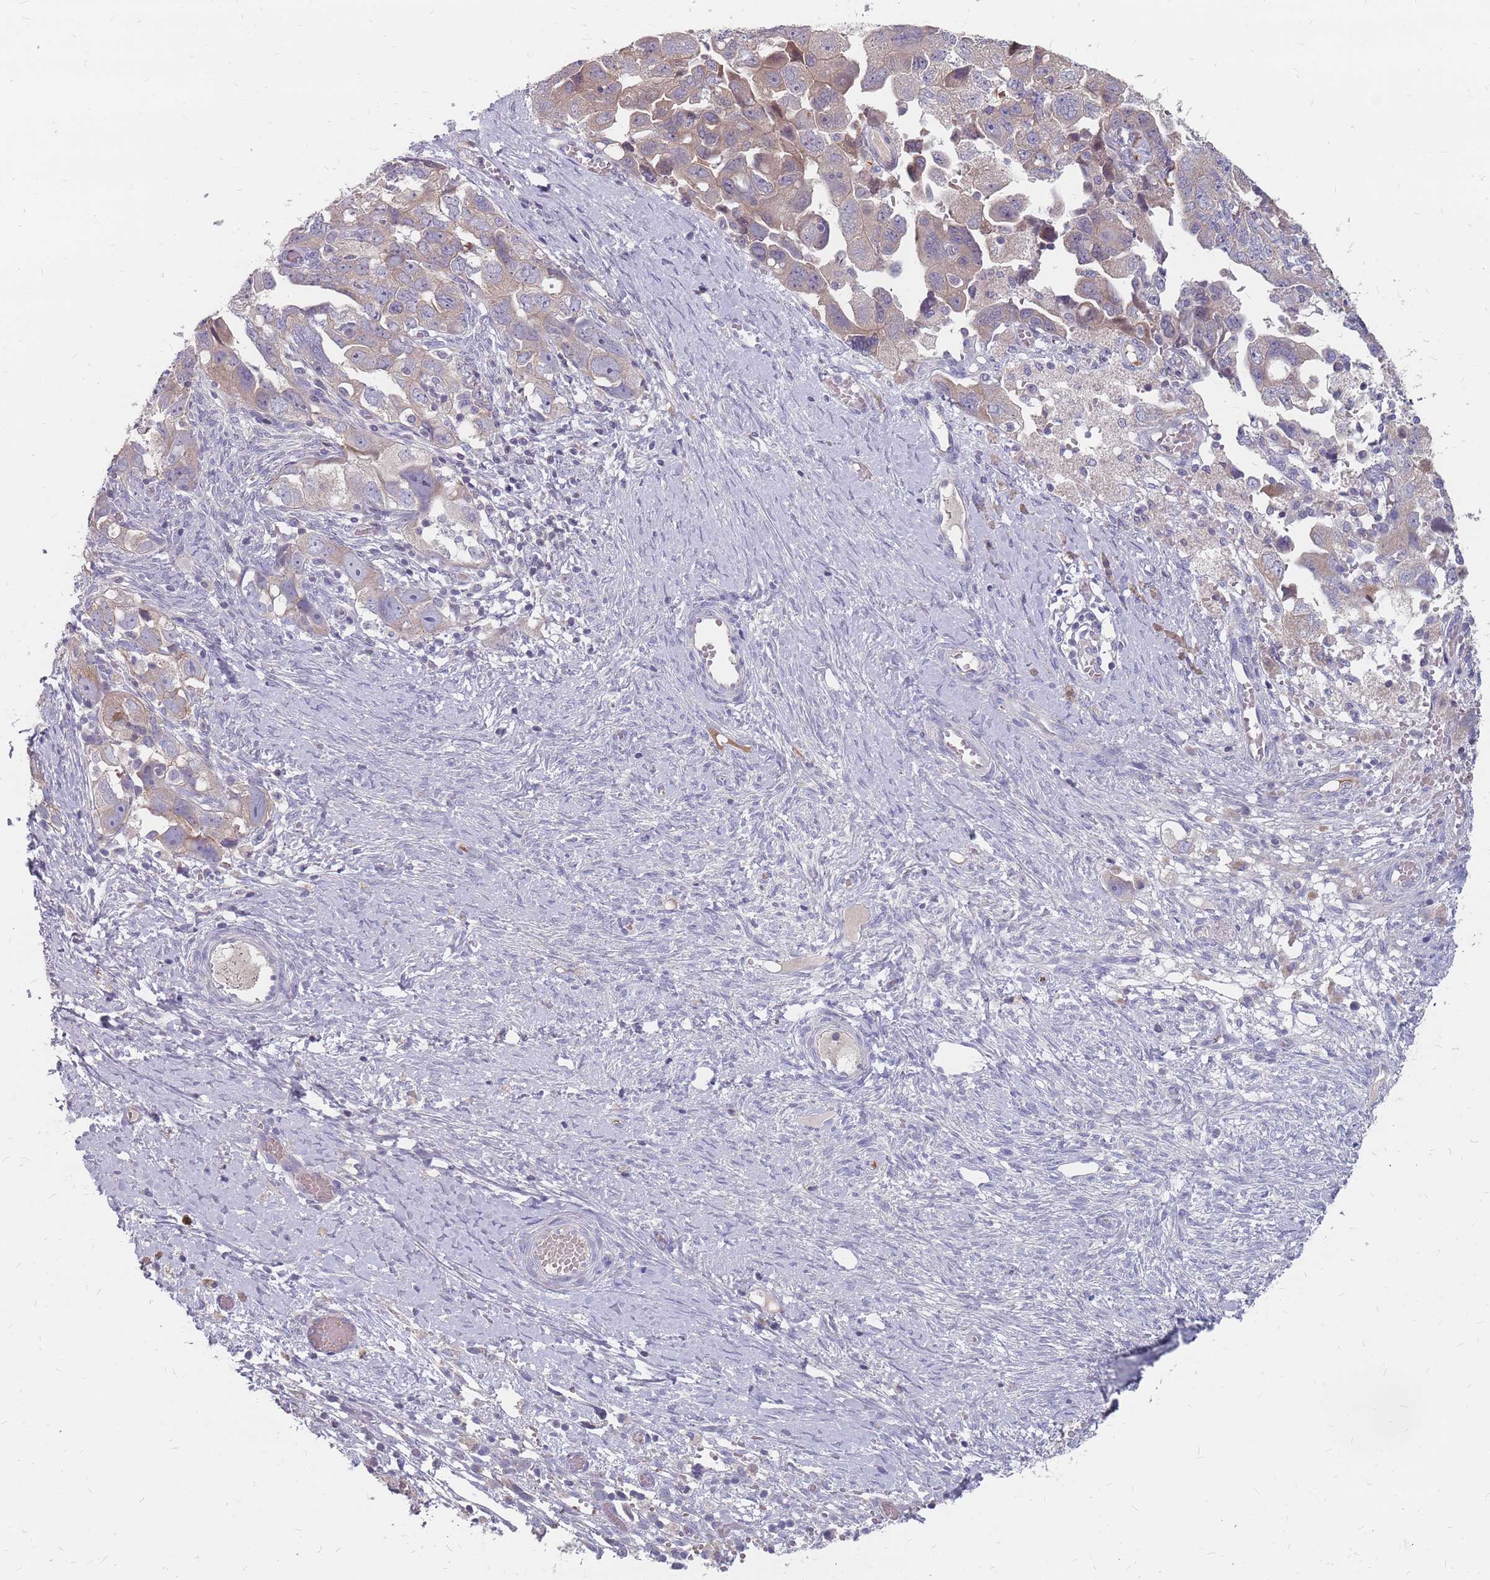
{"staining": {"intensity": "weak", "quantity": "25%-75%", "location": "cytoplasmic/membranous"}, "tissue": "ovarian cancer", "cell_type": "Tumor cells", "image_type": "cancer", "snomed": [{"axis": "morphology", "description": "Carcinoma, NOS"}, {"axis": "morphology", "description": "Cystadenocarcinoma, serous, NOS"}, {"axis": "topography", "description": "Ovary"}], "caption": "Tumor cells demonstrate weak cytoplasmic/membranous expression in approximately 25%-75% of cells in serous cystadenocarcinoma (ovarian).", "gene": "CMTR2", "patient": {"sex": "female", "age": 69}}